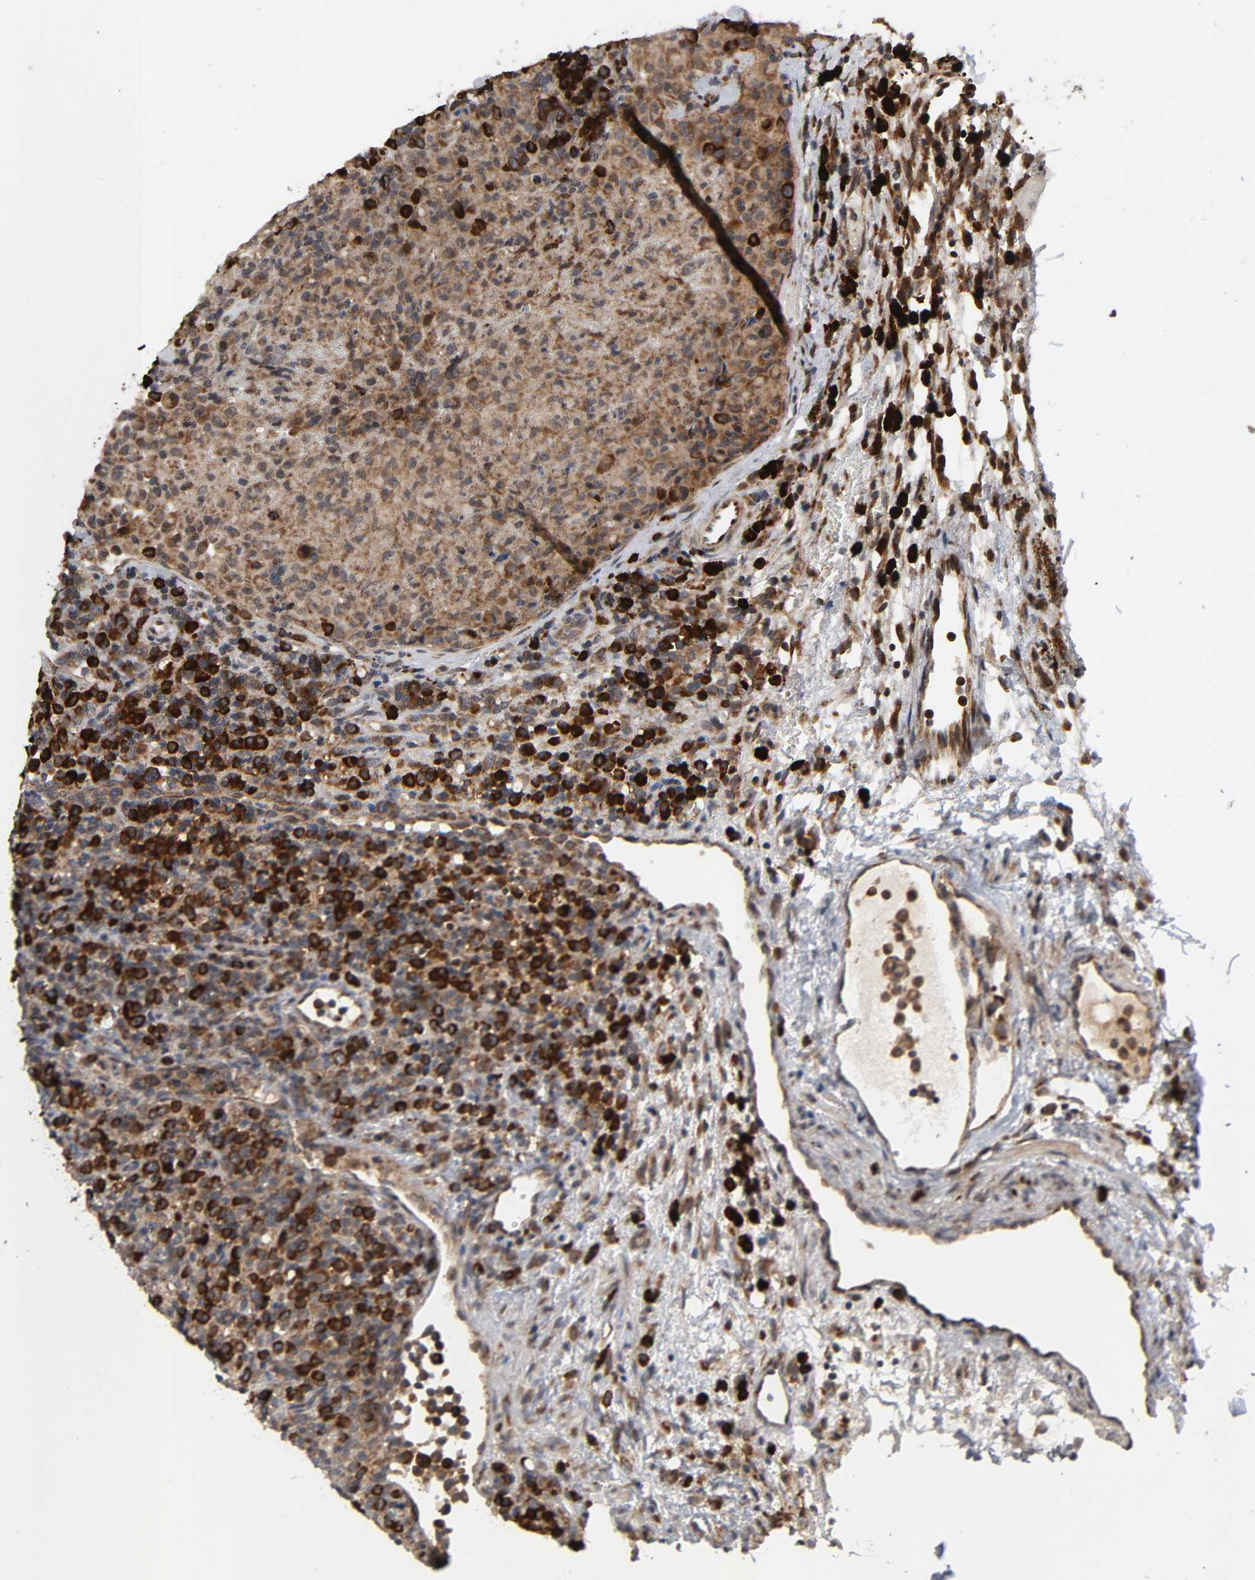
{"staining": {"intensity": "strong", "quantity": ">75%", "location": "cytoplasmic/membranous"}, "tissue": "lymphoma", "cell_type": "Tumor cells", "image_type": "cancer", "snomed": [{"axis": "morphology", "description": "Hodgkin's disease, NOS"}, {"axis": "topography", "description": "Lymph node"}], "caption": "Immunohistochemical staining of lymphoma shows strong cytoplasmic/membranous protein staining in about >75% of tumor cells.", "gene": "SLC30A9", "patient": {"sex": "male", "age": 65}}